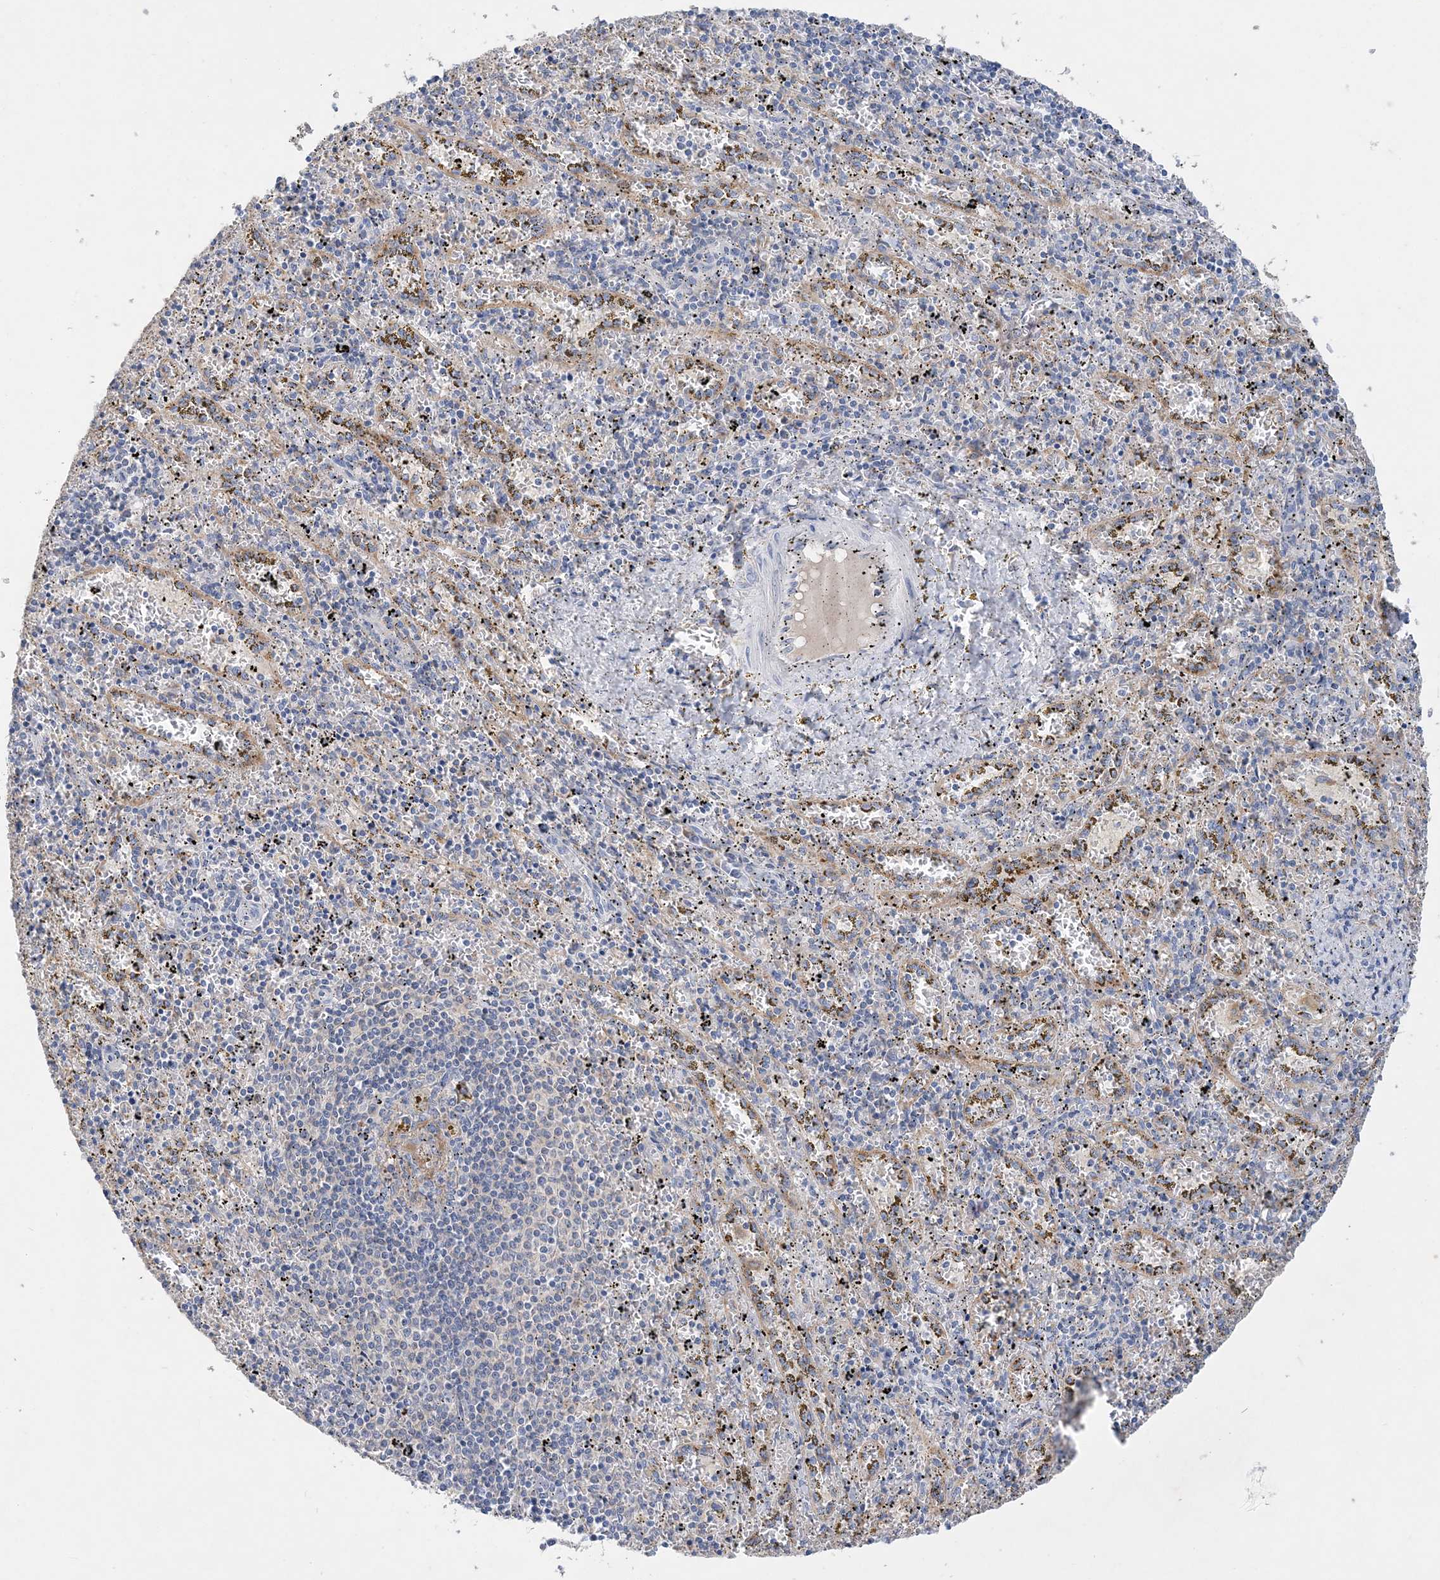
{"staining": {"intensity": "weak", "quantity": "<25%", "location": "cytoplasmic/membranous"}, "tissue": "spleen", "cell_type": "Cells in red pulp", "image_type": "normal", "snomed": [{"axis": "morphology", "description": "Normal tissue, NOS"}, {"axis": "topography", "description": "Spleen"}], "caption": "High magnification brightfield microscopy of unremarkable spleen stained with DAB (brown) and counterstained with hematoxylin (blue): cells in red pulp show no significant positivity. (DAB (3,3'-diaminobenzidine) IHC with hematoxylin counter stain).", "gene": "GRINA", "patient": {"sex": "male", "age": 11}}